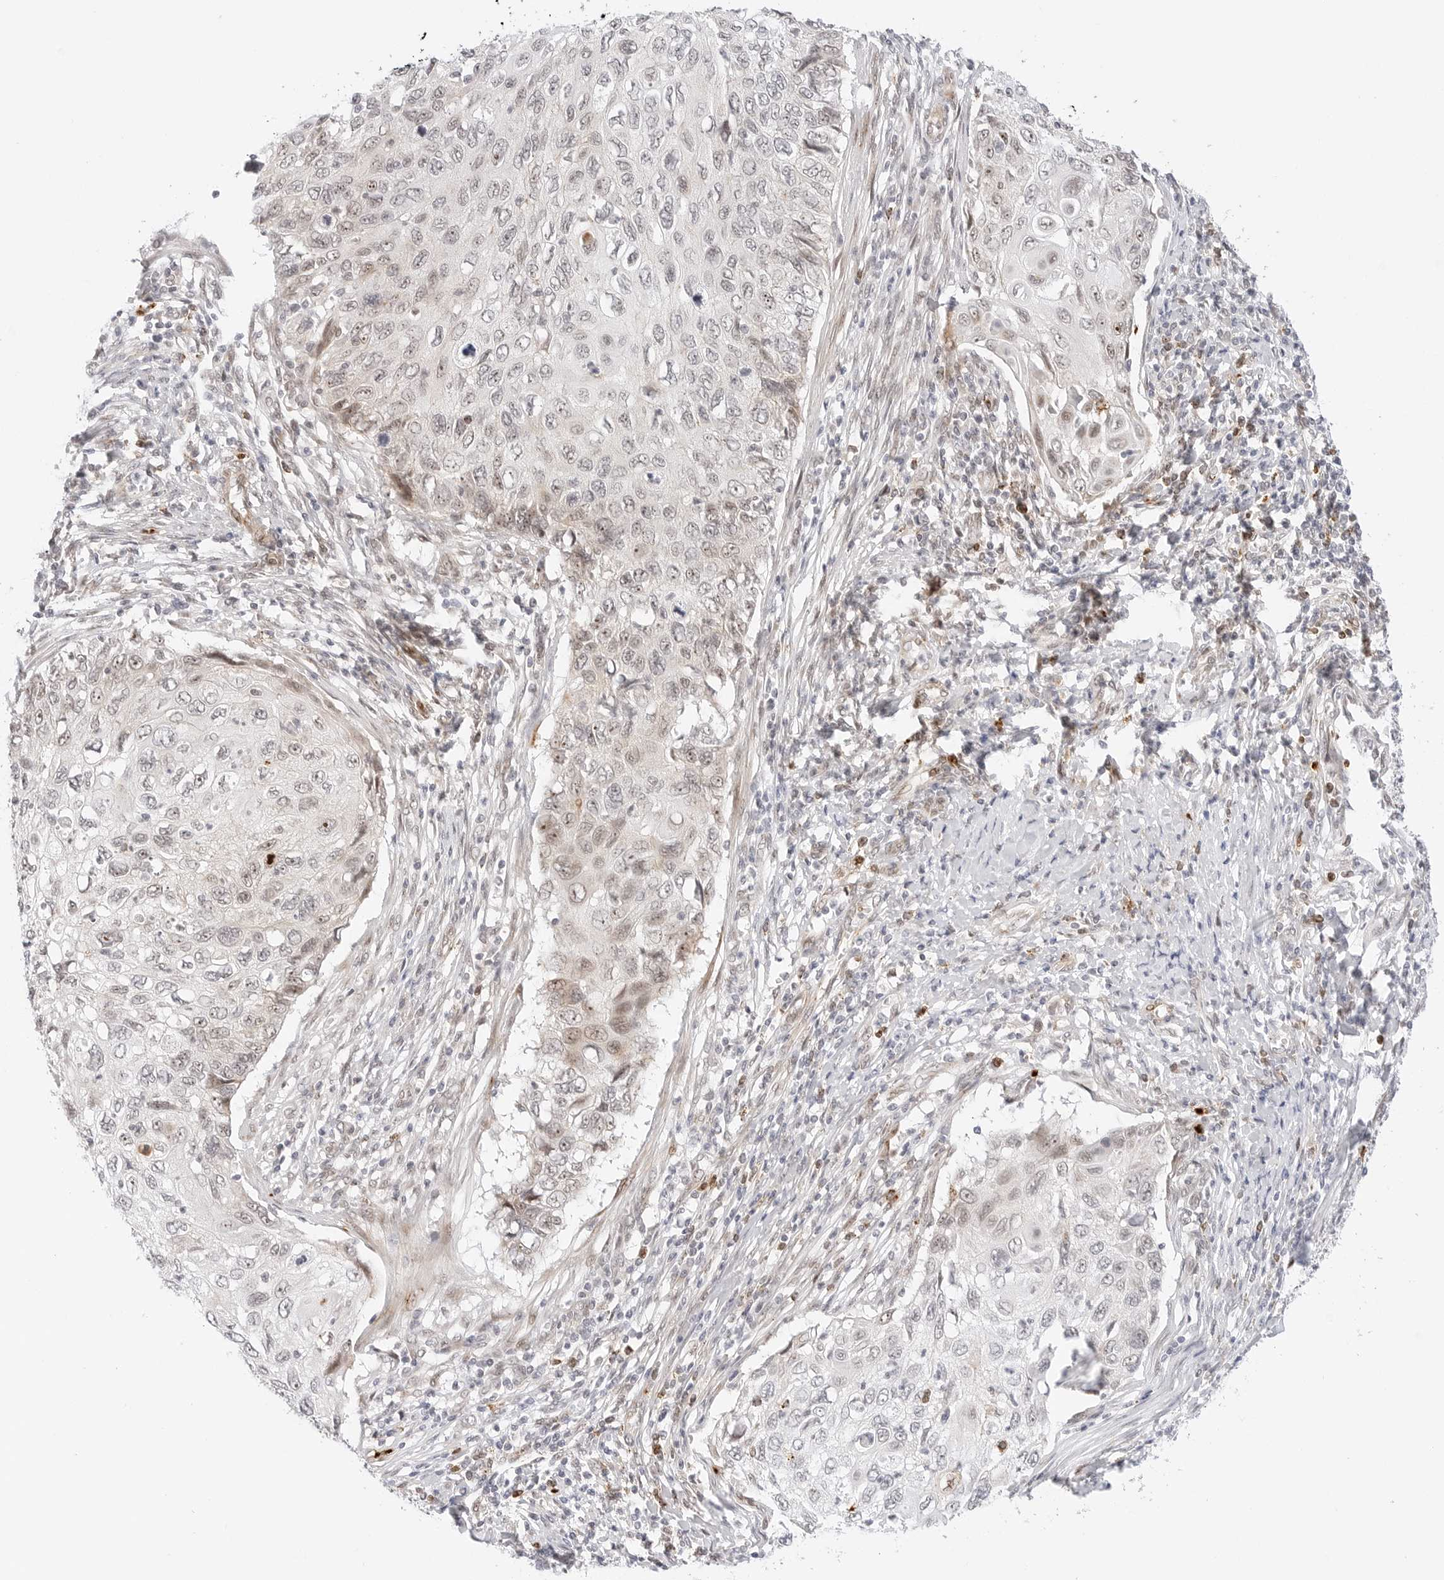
{"staining": {"intensity": "weak", "quantity": "<25%", "location": "nuclear"}, "tissue": "cervical cancer", "cell_type": "Tumor cells", "image_type": "cancer", "snomed": [{"axis": "morphology", "description": "Squamous cell carcinoma, NOS"}, {"axis": "topography", "description": "Cervix"}], "caption": "There is no significant positivity in tumor cells of cervical cancer.", "gene": "HIPK3", "patient": {"sex": "female", "age": 70}}